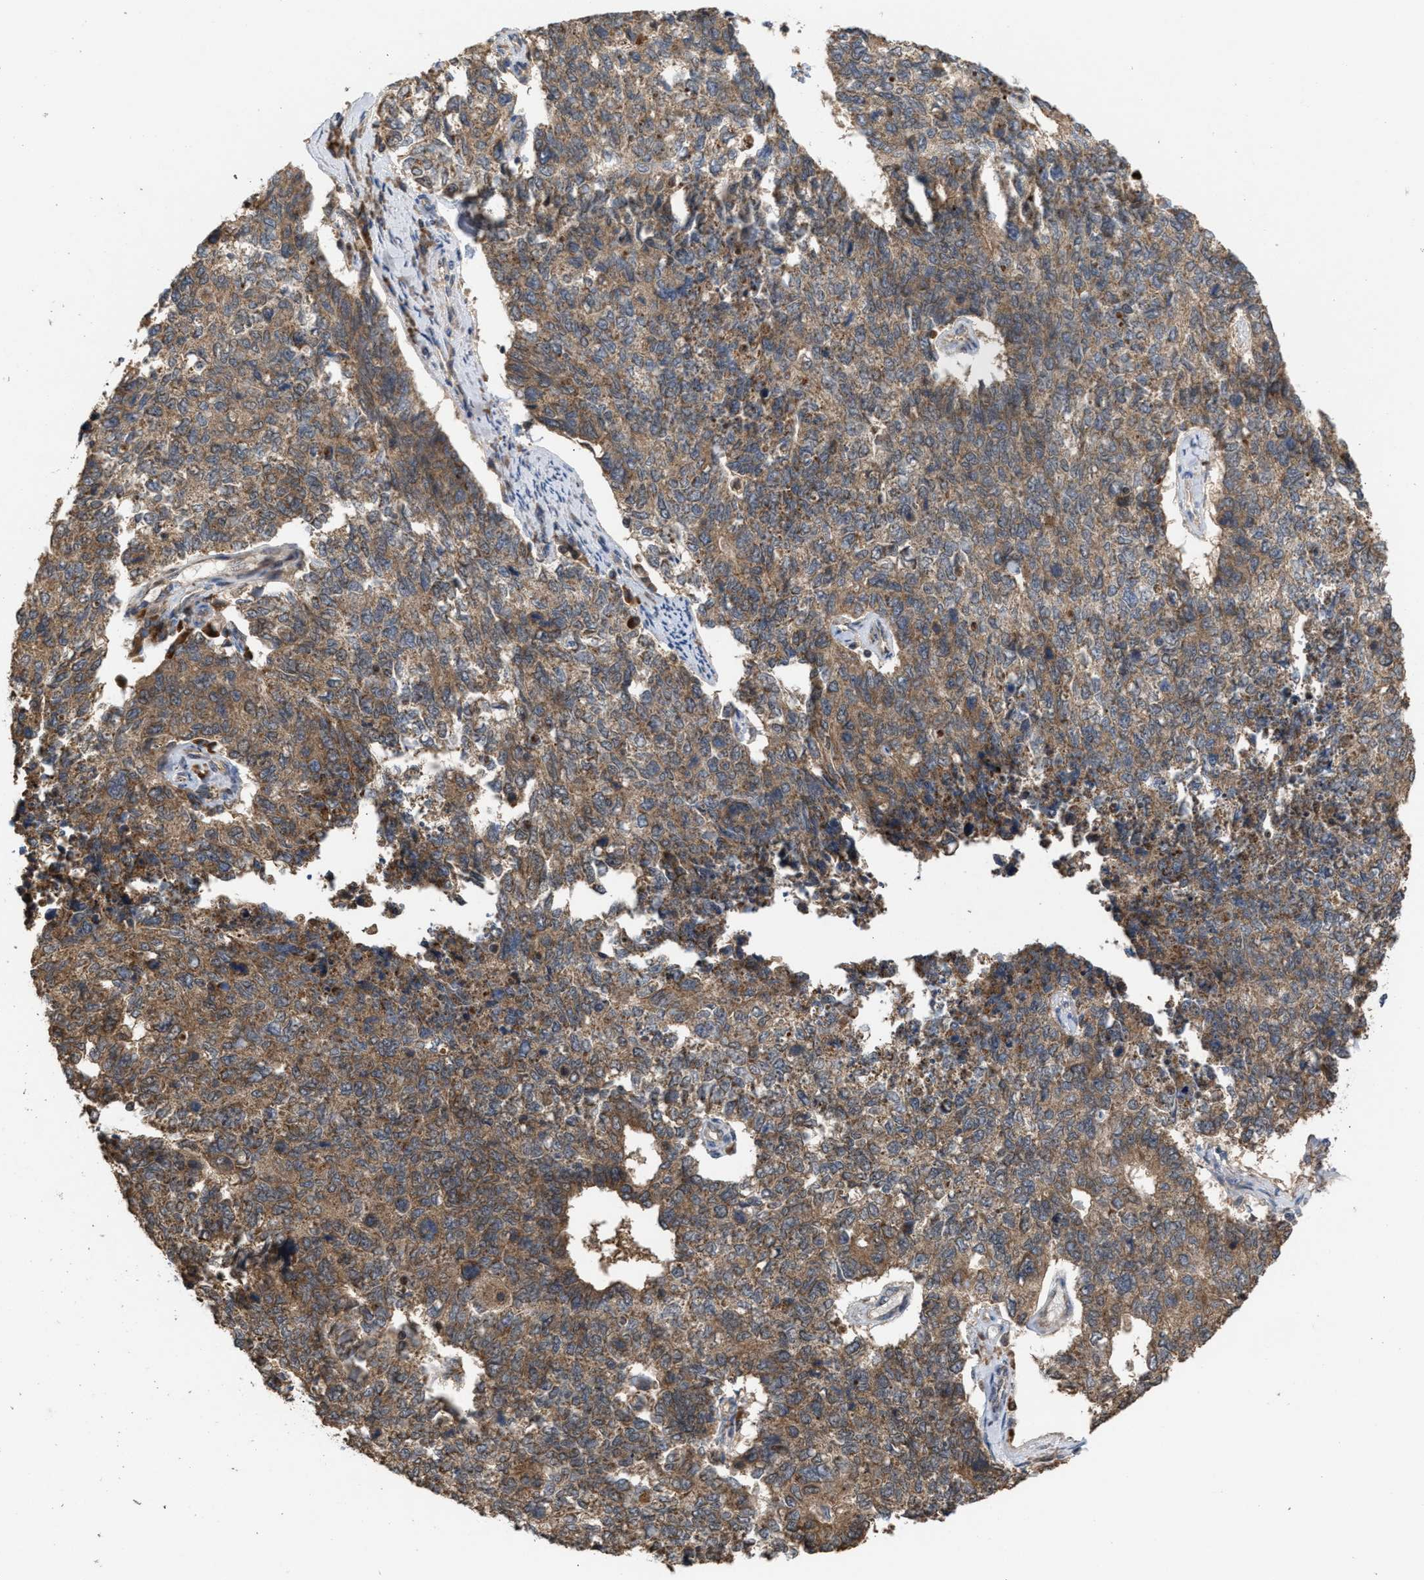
{"staining": {"intensity": "moderate", "quantity": ">75%", "location": "cytoplasmic/membranous"}, "tissue": "cervical cancer", "cell_type": "Tumor cells", "image_type": "cancer", "snomed": [{"axis": "morphology", "description": "Squamous cell carcinoma, NOS"}, {"axis": "topography", "description": "Cervix"}], "caption": "High-magnification brightfield microscopy of cervical cancer (squamous cell carcinoma) stained with DAB (brown) and counterstained with hematoxylin (blue). tumor cells exhibit moderate cytoplasmic/membranous staining is seen in approximately>75% of cells.", "gene": "C9orf78", "patient": {"sex": "female", "age": 63}}